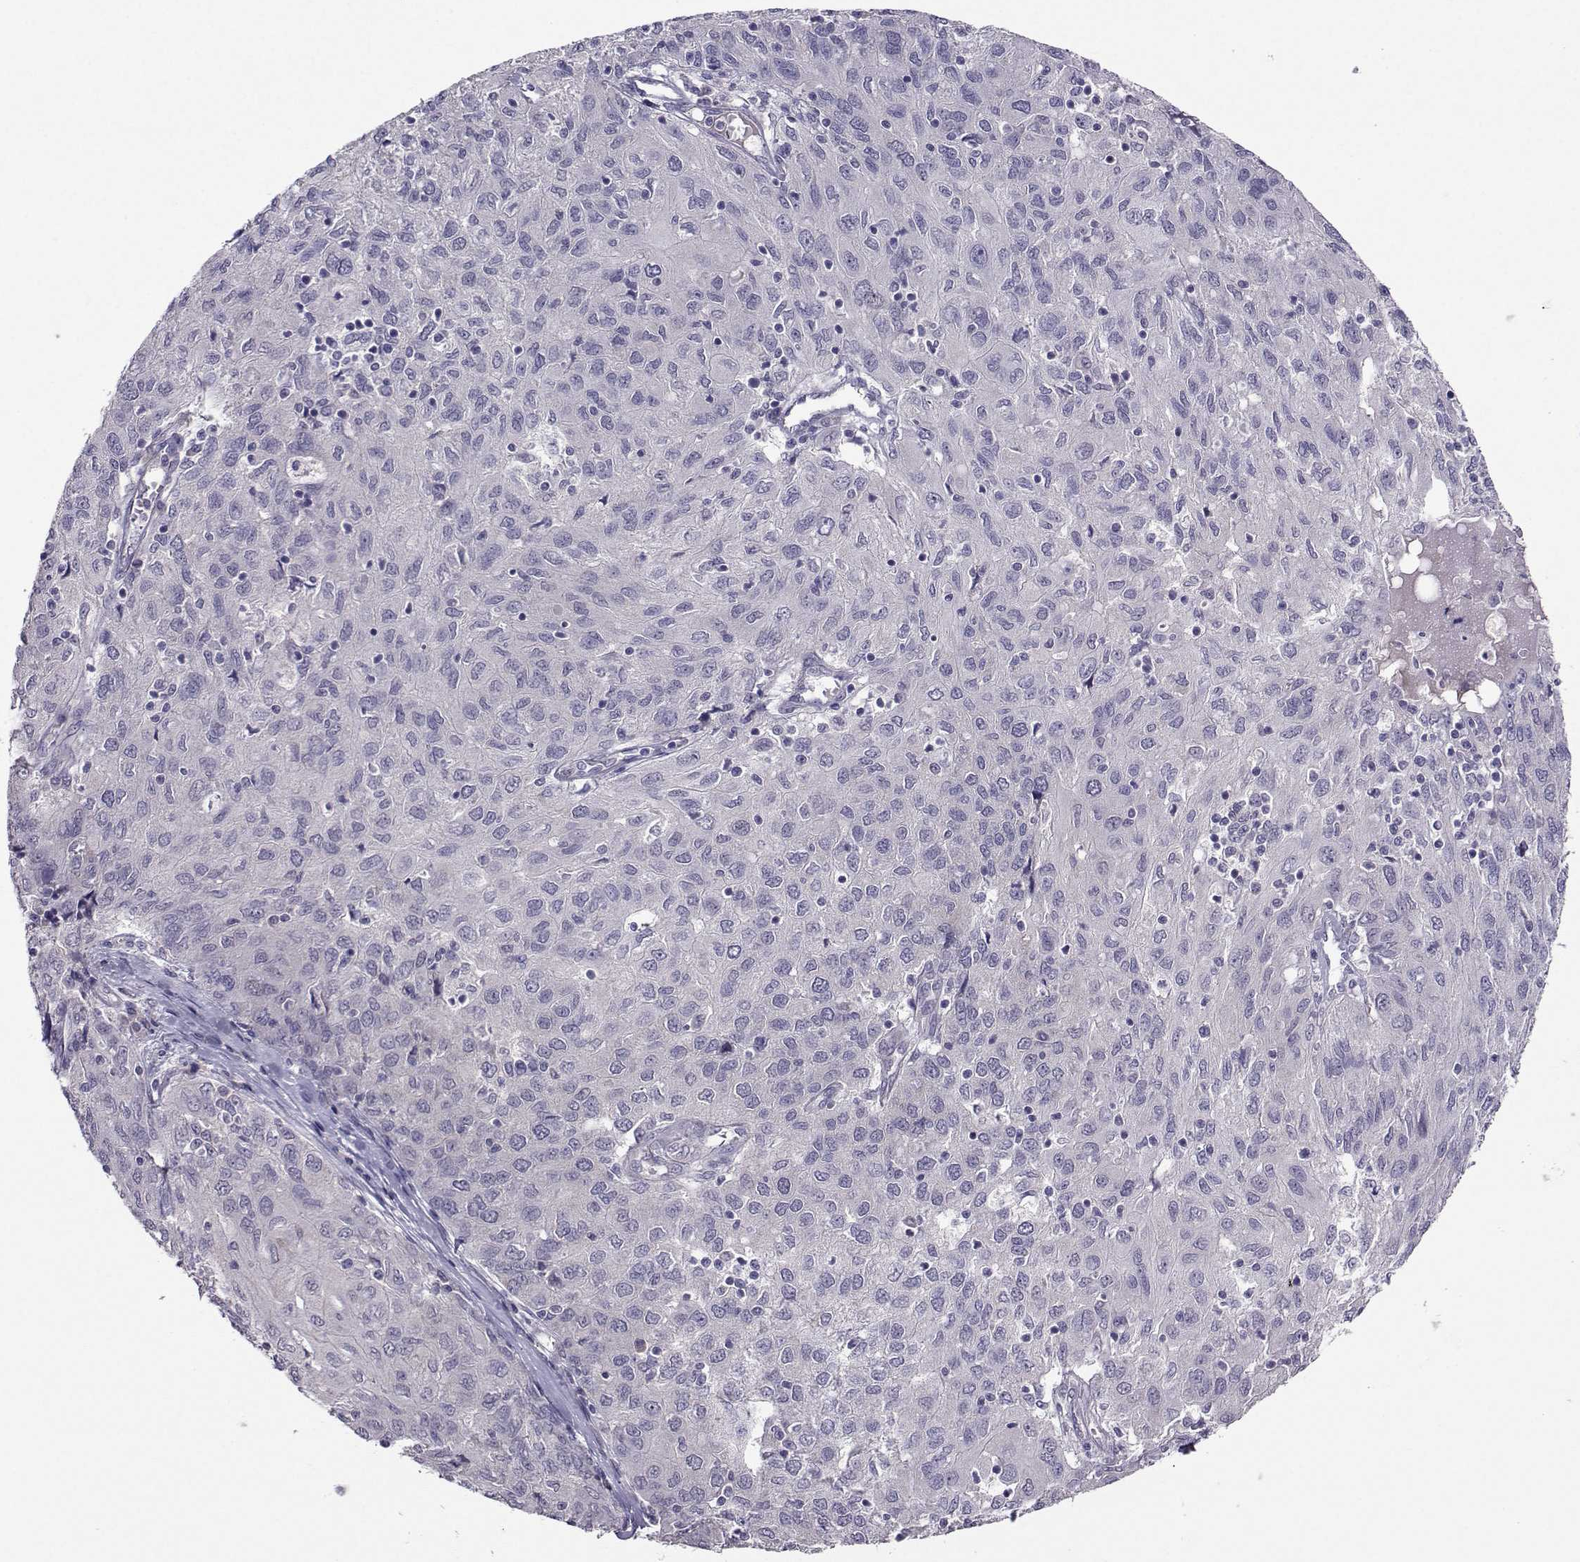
{"staining": {"intensity": "negative", "quantity": "none", "location": "none"}, "tissue": "ovarian cancer", "cell_type": "Tumor cells", "image_type": "cancer", "snomed": [{"axis": "morphology", "description": "Carcinoma, endometroid"}, {"axis": "topography", "description": "Ovary"}], "caption": "The IHC photomicrograph has no significant staining in tumor cells of ovarian cancer (endometroid carcinoma) tissue.", "gene": "DDX20", "patient": {"sex": "female", "age": 50}}